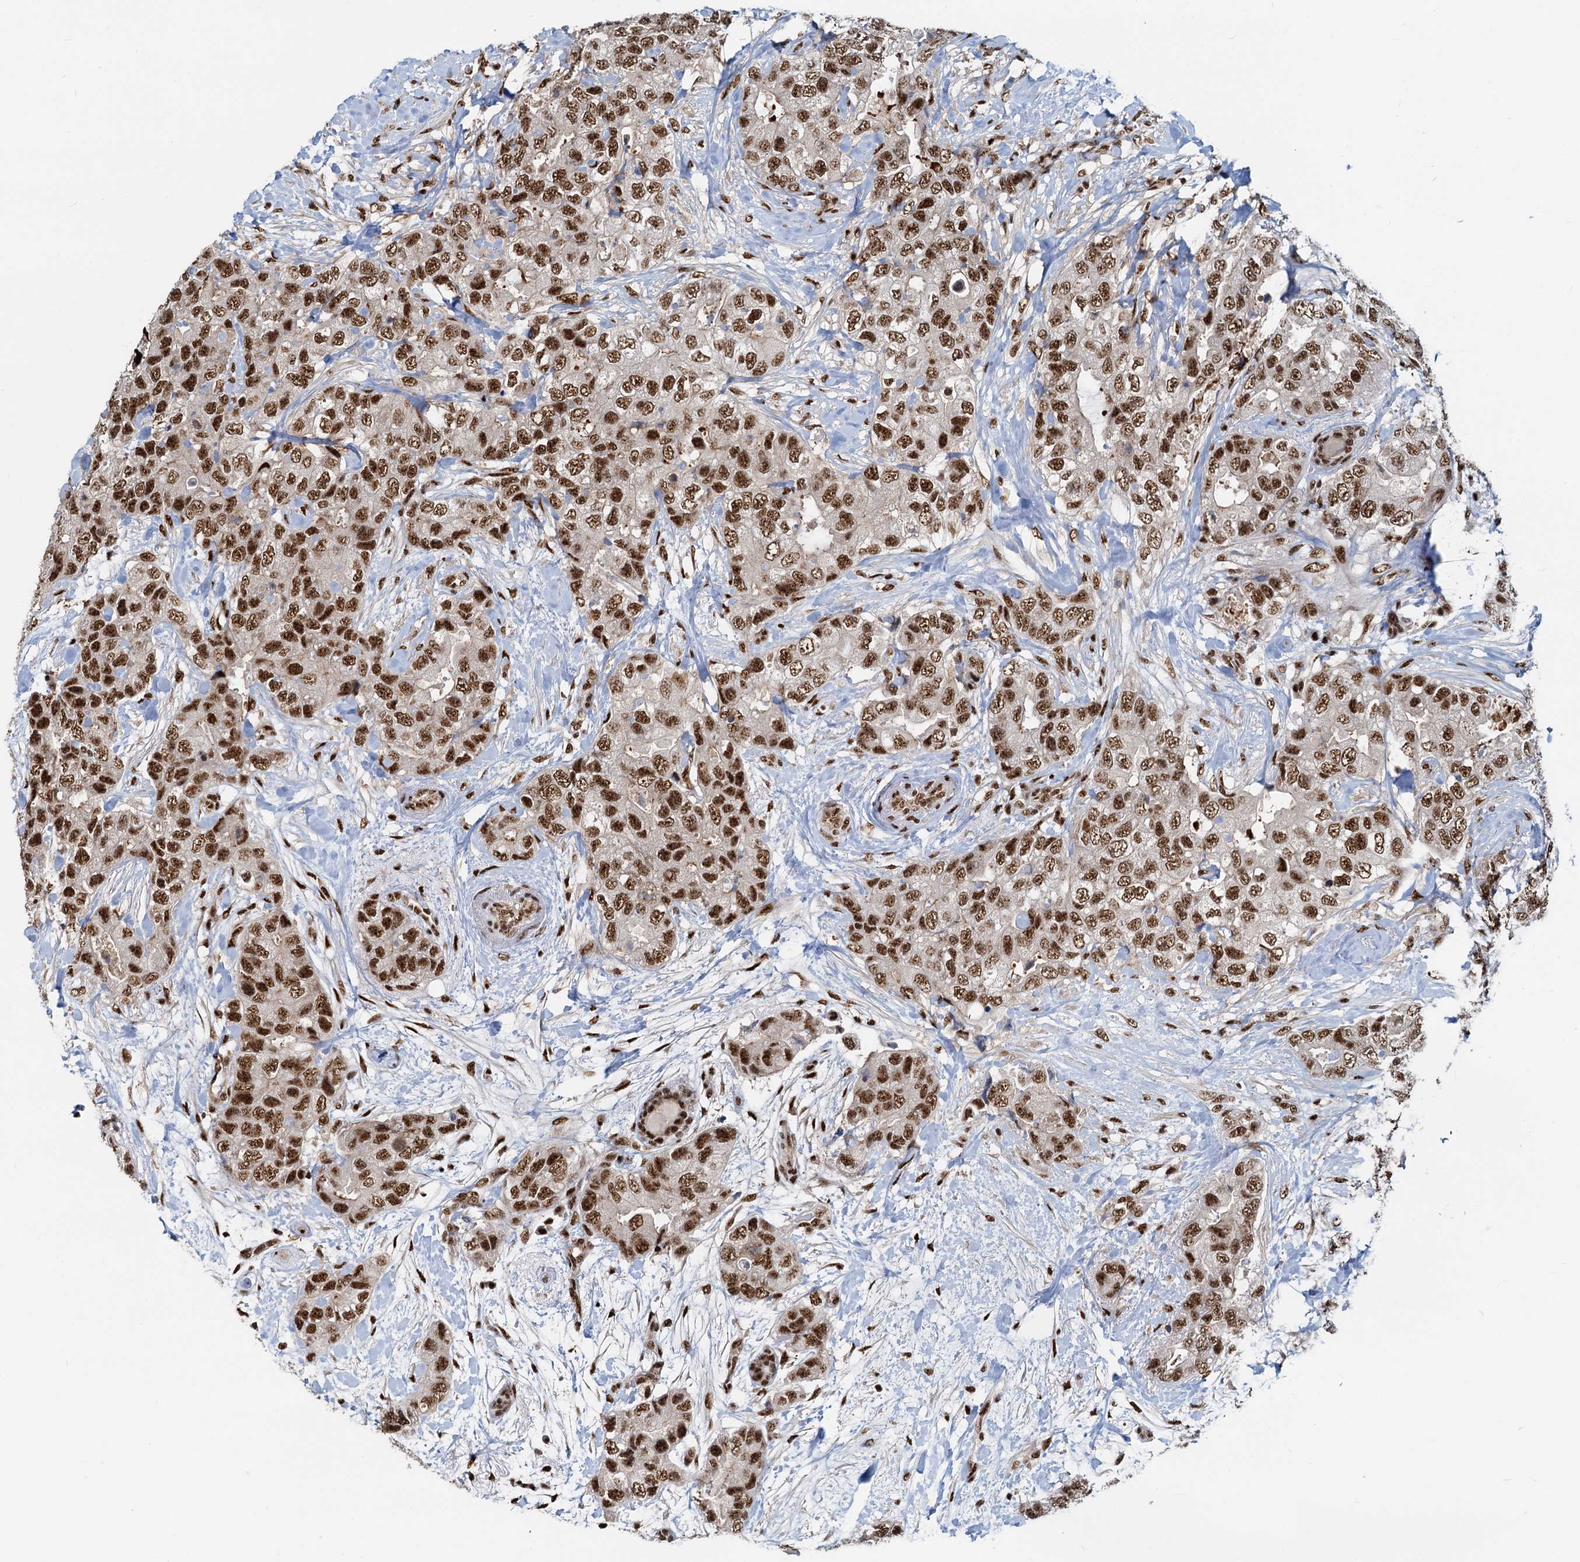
{"staining": {"intensity": "strong", "quantity": ">75%", "location": "nuclear"}, "tissue": "breast cancer", "cell_type": "Tumor cells", "image_type": "cancer", "snomed": [{"axis": "morphology", "description": "Duct carcinoma"}, {"axis": "topography", "description": "Breast"}], "caption": "An image of human invasive ductal carcinoma (breast) stained for a protein exhibits strong nuclear brown staining in tumor cells.", "gene": "RBM26", "patient": {"sex": "female", "age": 62}}